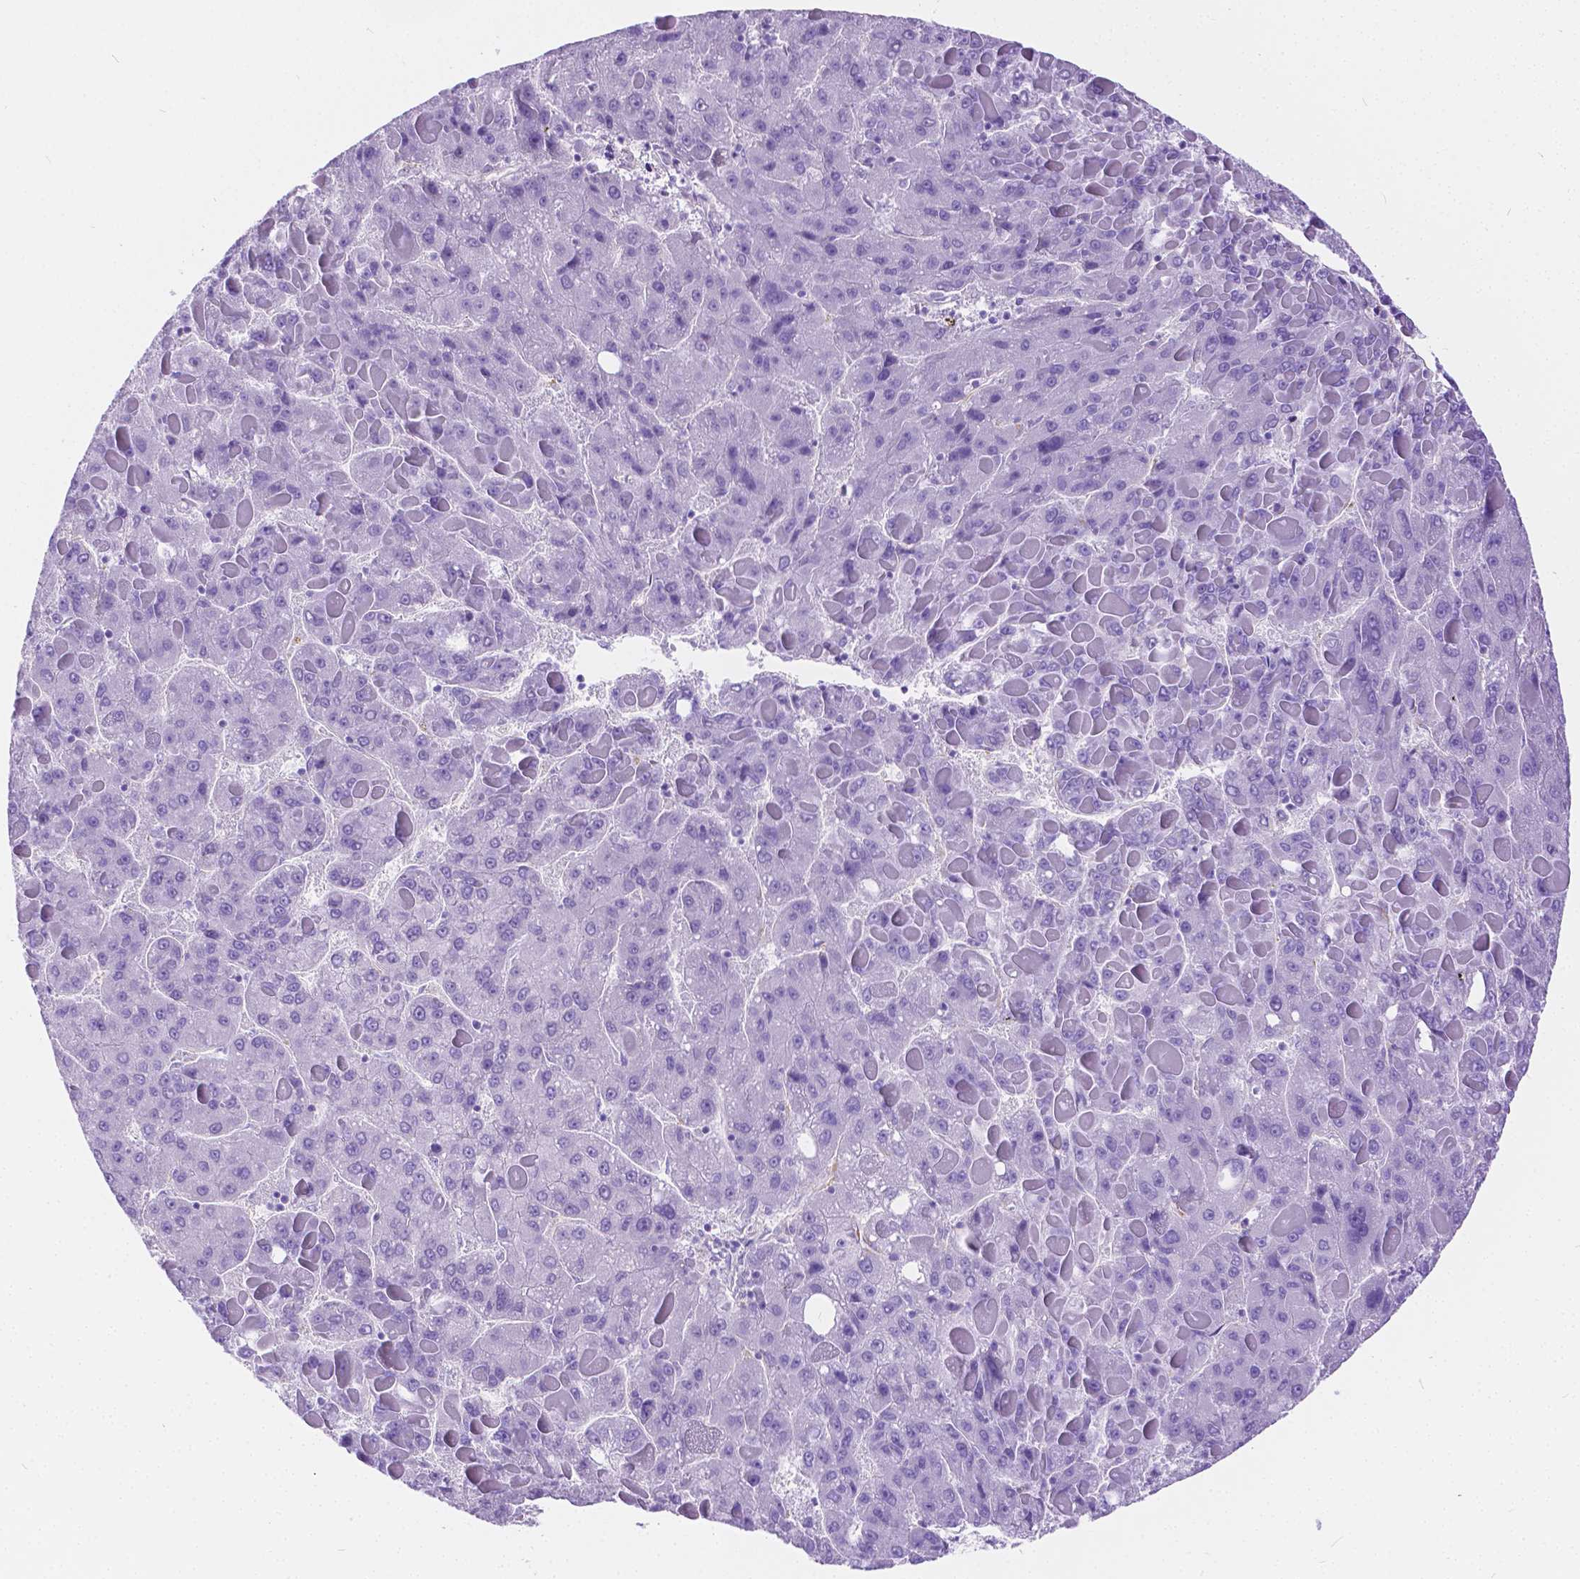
{"staining": {"intensity": "negative", "quantity": "none", "location": "none"}, "tissue": "liver cancer", "cell_type": "Tumor cells", "image_type": "cancer", "snomed": [{"axis": "morphology", "description": "Carcinoma, Hepatocellular, NOS"}, {"axis": "topography", "description": "Liver"}], "caption": "Immunohistochemistry (IHC) micrograph of neoplastic tissue: human liver cancer (hepatocellular carcinoma) stained with DAB (3,3'-diaminobenzidine) shows no significant protein positivity in tumor cells.", "gene": "CHRM1", "patient": {"sex": "female", "age": 82}}